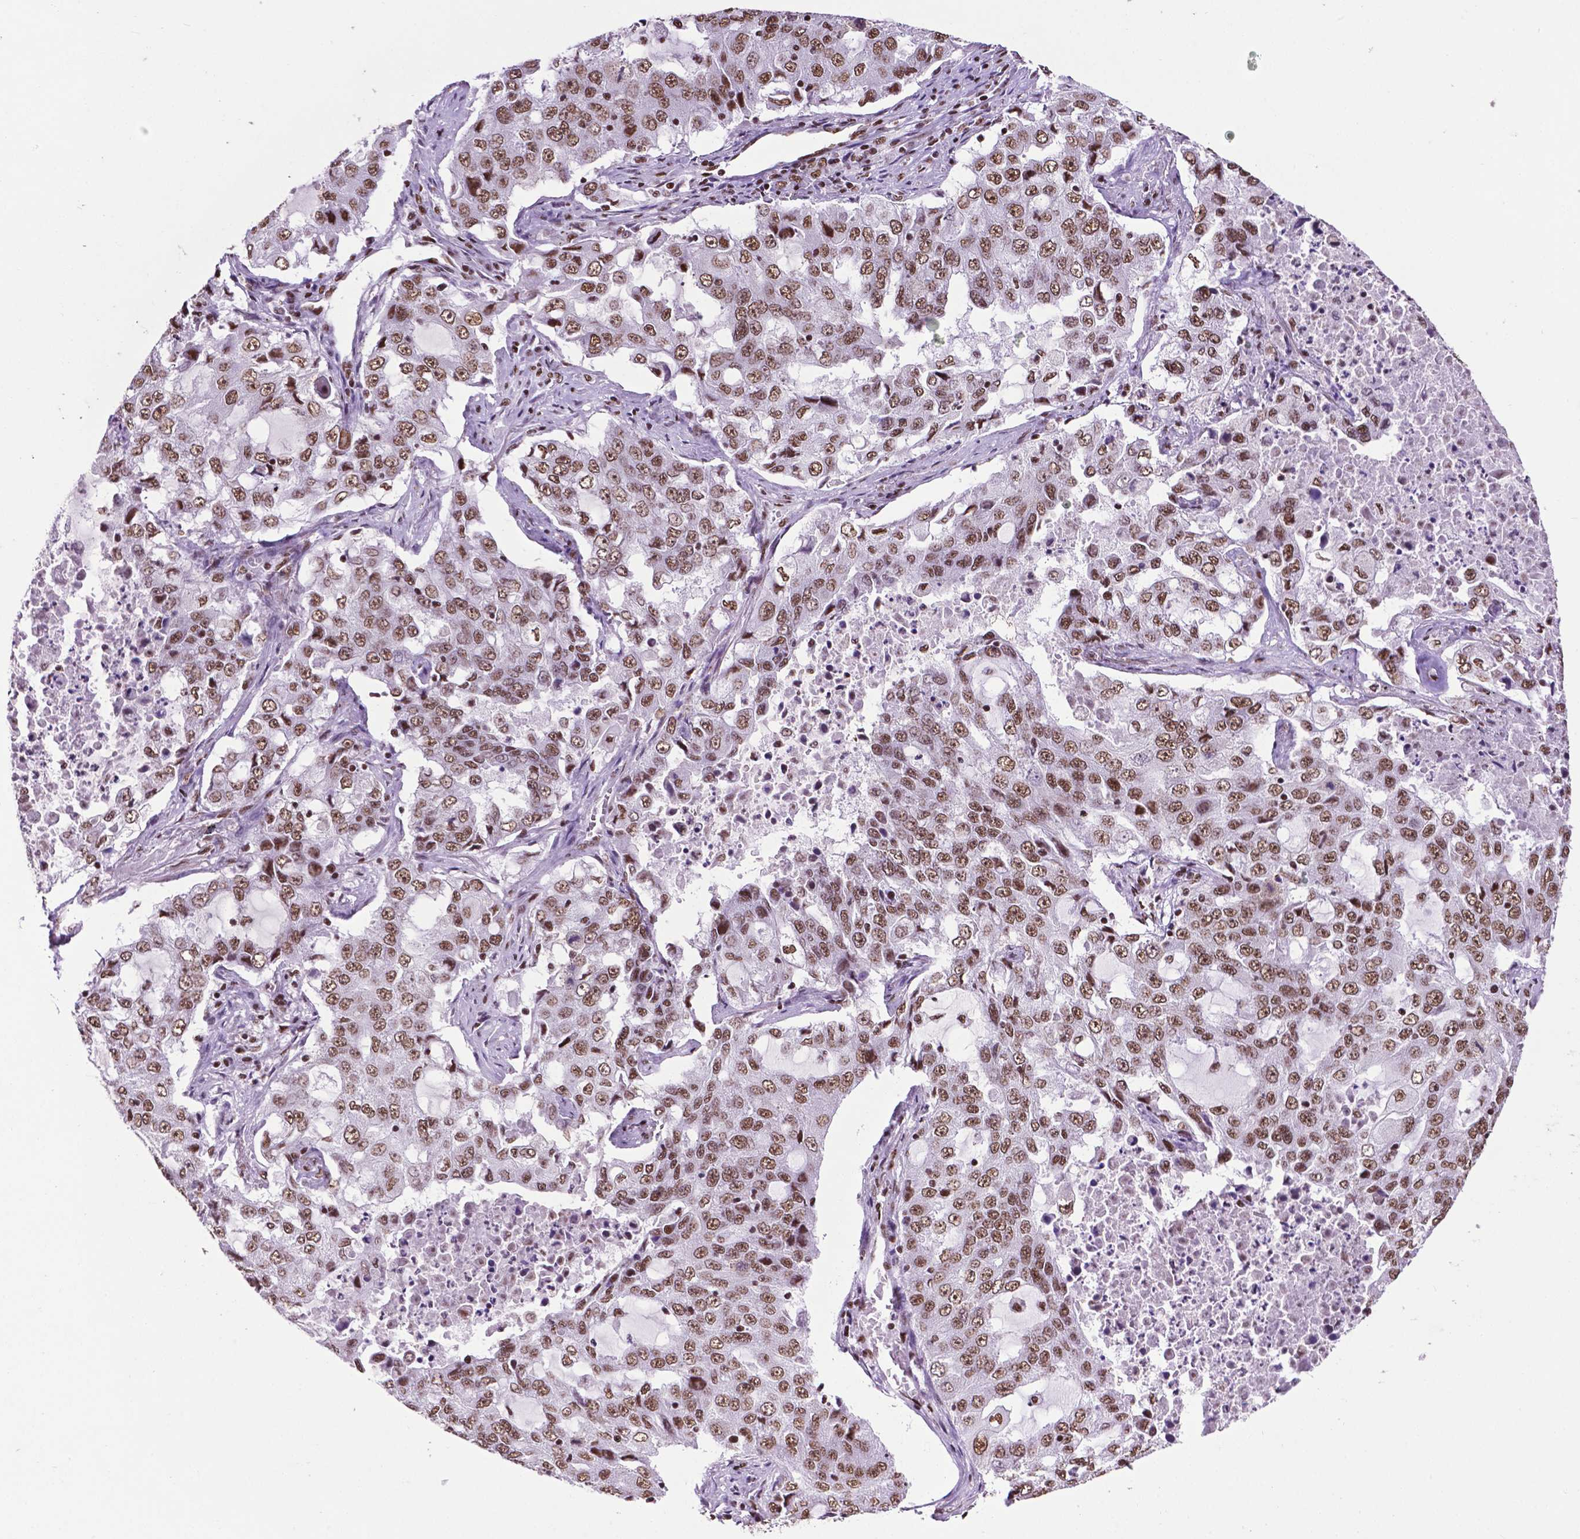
{"staining": {"intensity": "moderate", "quantity": ">75%", "location": "nuclear"}, "tissue": "lung cancer", "cell_type": "Tumor cells", "image_type": "cancer", "snomed": [{"axis": "morphology", "description": "Adenocarcinoma, NOS"}, {"axis": "topography", "description": "Lung"}], "caption": "Lung cancer tissue reveals moderate nuclear expression in approximately >75% of tumor cells", "gene": "CCAR2", "patient": {"sex": "female", "age": 61}}